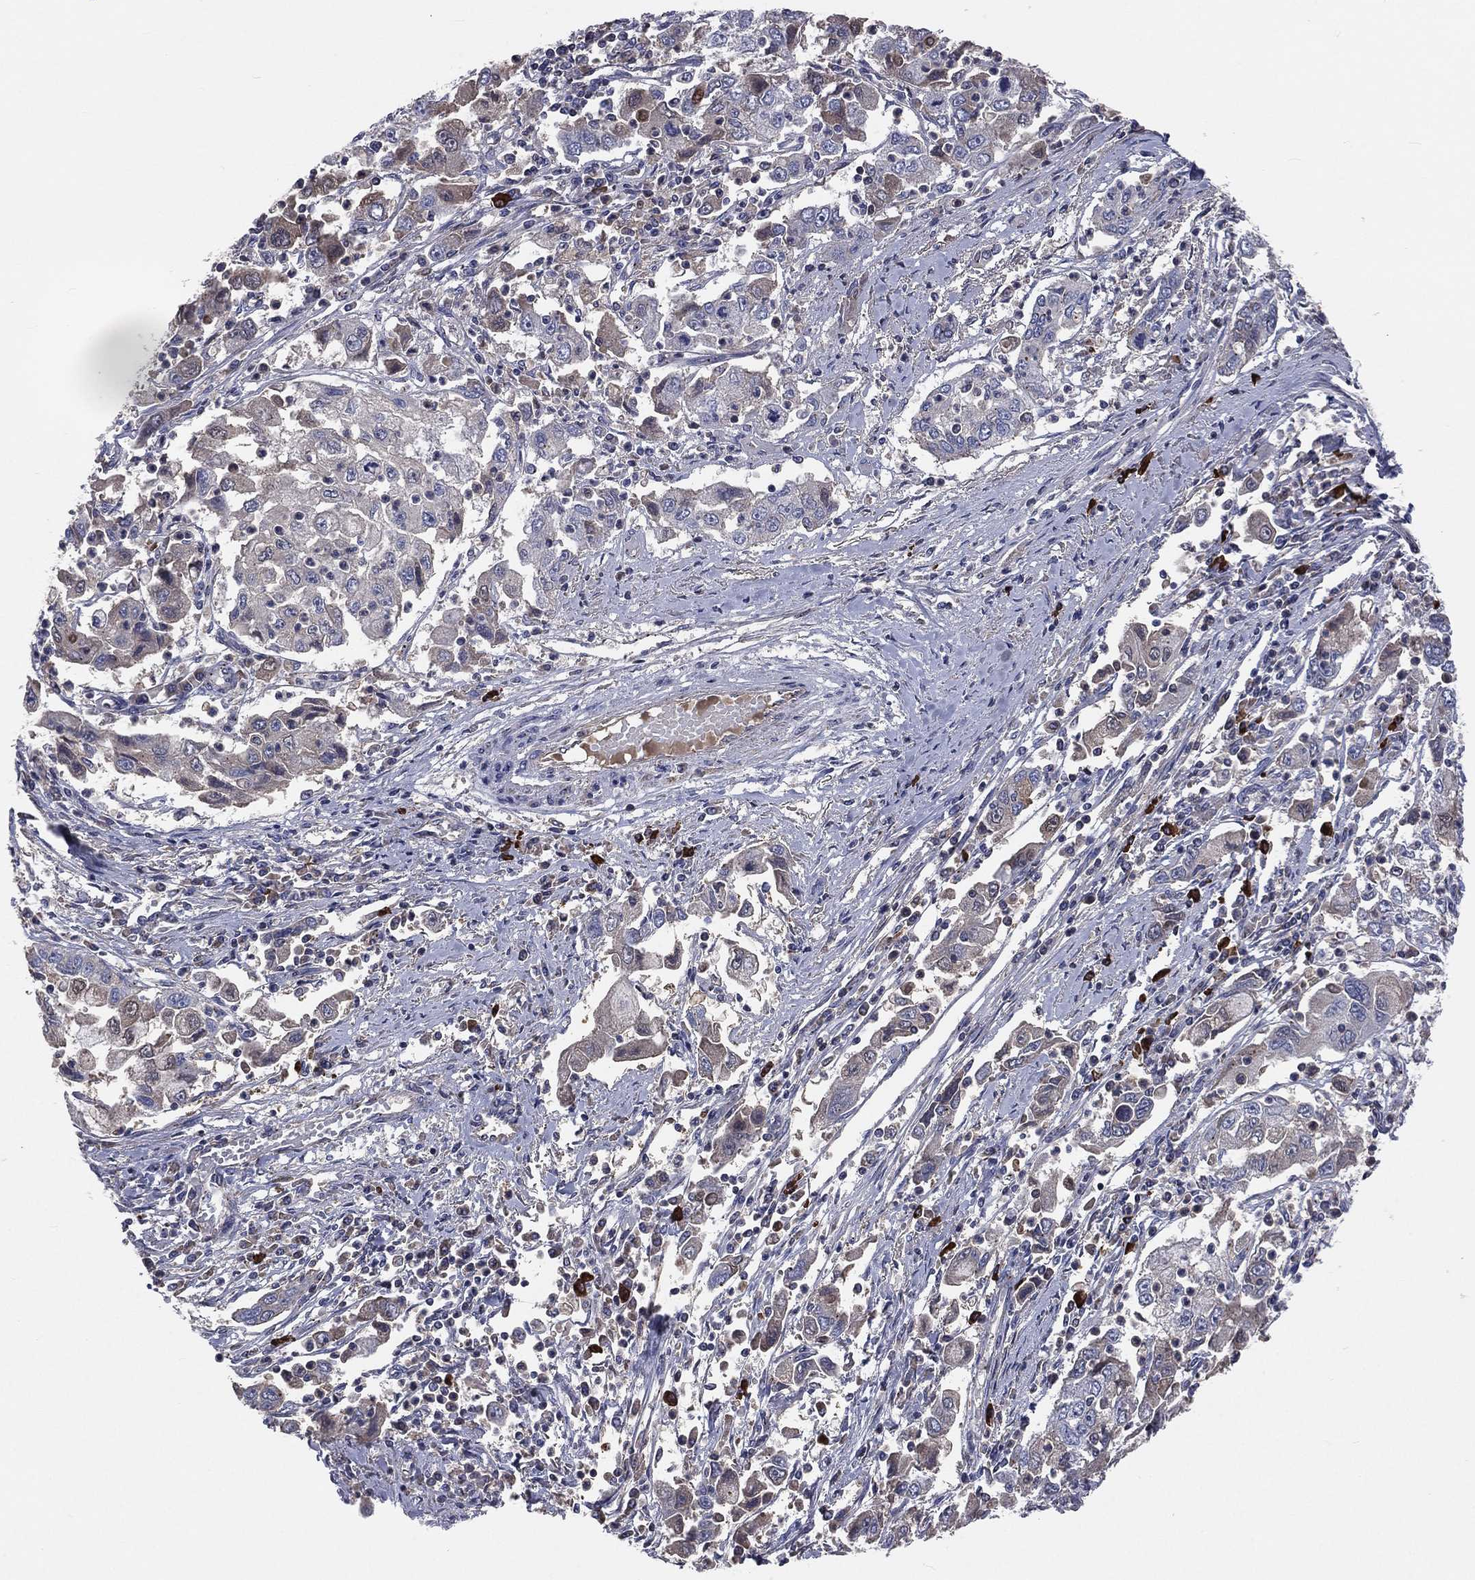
{"staining": {"intensity": "weak", "quantity": "<25%", "location": "cytoplasmic/membranous"}, "tissue": "cervical cancer", "cell_type": "Tumor cells", "image_type": "cancer", "snomed": [{"axis": "morphology", "description": "Squamous cell carcinoma, NOS"}, {"axis": "topography", "description": "Cervix"}], "caption": "Photomicrograph shows no protein expression in tumor cells of cervical cancer tissue. (DAB immunohistochemistry (IHC) with hematoxylin counter stain).", "gene": "CROCC", "patient": {"sex": "female", "age": 36}}